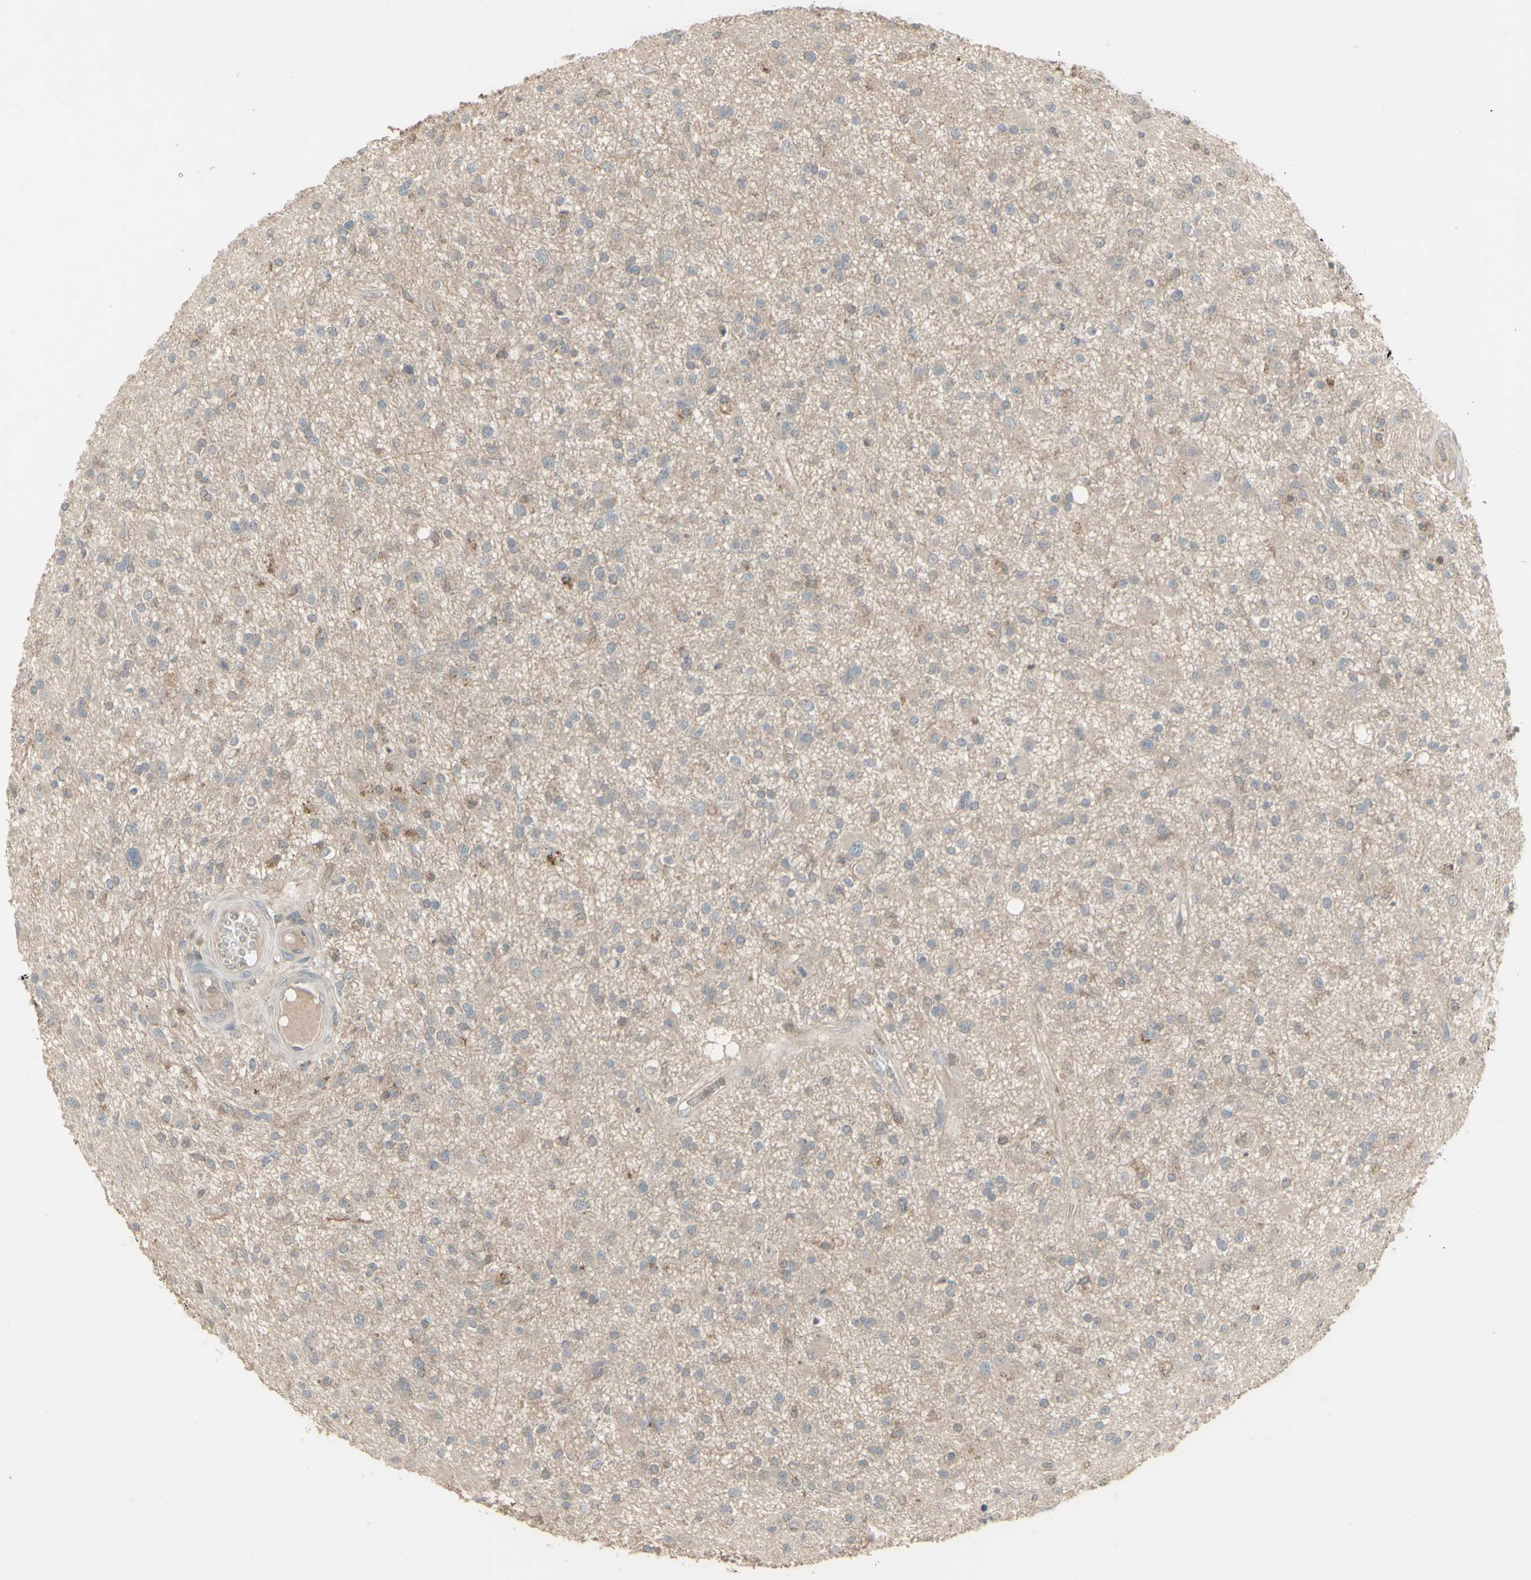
{"staining": {"intensity": "weak", "quantity": ">75%", "location": "cytoplasmic/membranous"}, "tissue": "glioma", "cell_type": "Tumor cells", "image_type": "cancer", "snomed": [{"axis": "morphology", "description": "Glioma, malignant, High grade"}, {"axis": "topography", "description": "Brain"}], "caption": "Weak cytoplasmic/membranous protein expression is appreciated in approximately >75% of tumor cells in glioma. (Brightfield microscopy of DAB IHC at high magnification).", "gene": "CSK", "patient": {"sex": "male", "age": 33}}